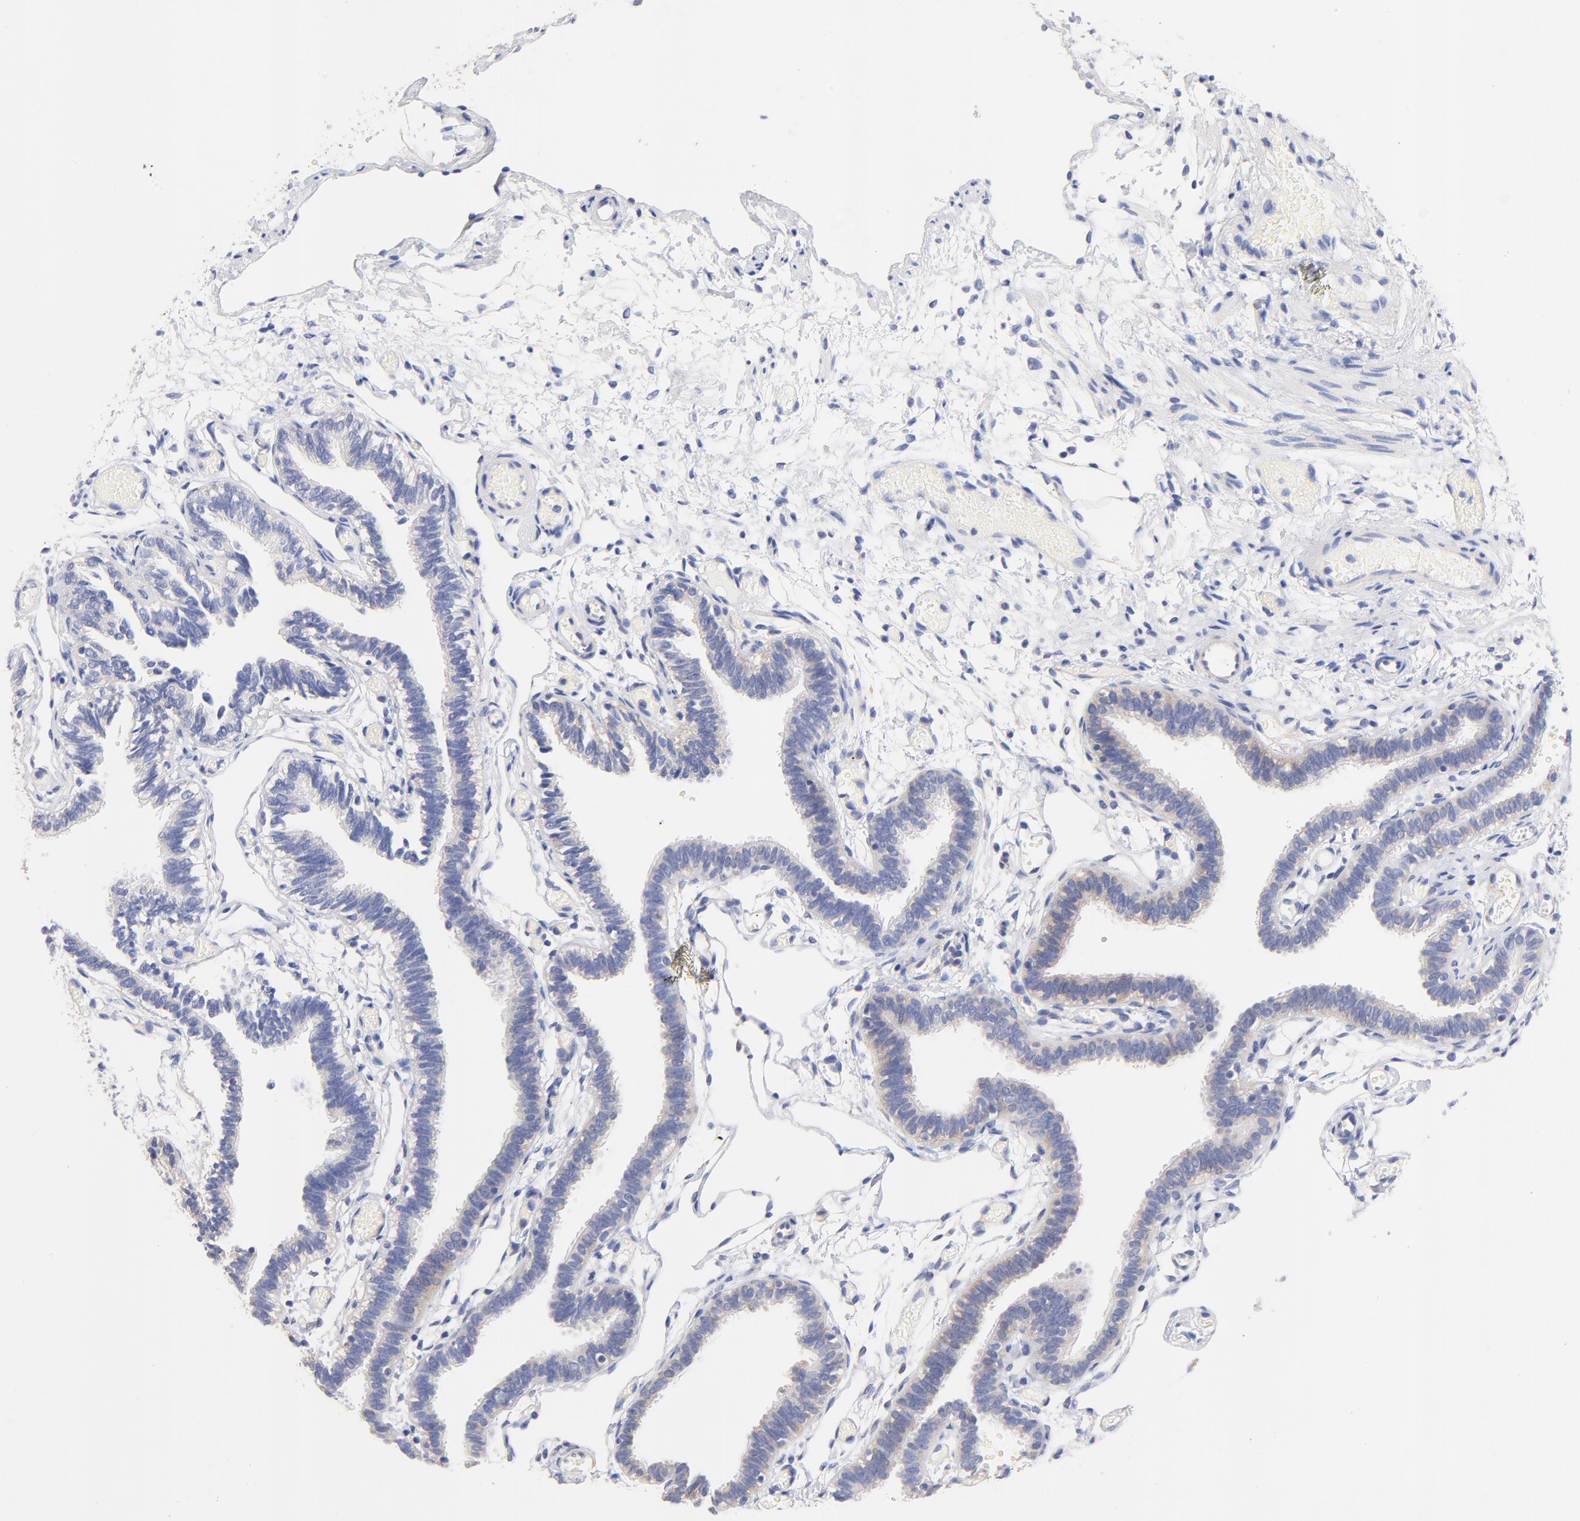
{"staining": {"intensity": "weak", "quantity": "25%-75%", "location": "cytoplasmic/membranous"}, "tissue": "fallopian tube", "cell_type": "Glandular cells", "image_type": "normal", "snomed": [{"axis": "morphology", "description": "Normal tissue, NOS"}, {"axis": "topography", "description": "Fallopian tube"}], "caption": "Weak cytoplasmic/membranous expression is seen in about 25%-75% of glandular cells in benign fallopian tube.", "gene": "HS3ST1", "patient": {"sex": "female", "age": 29}}